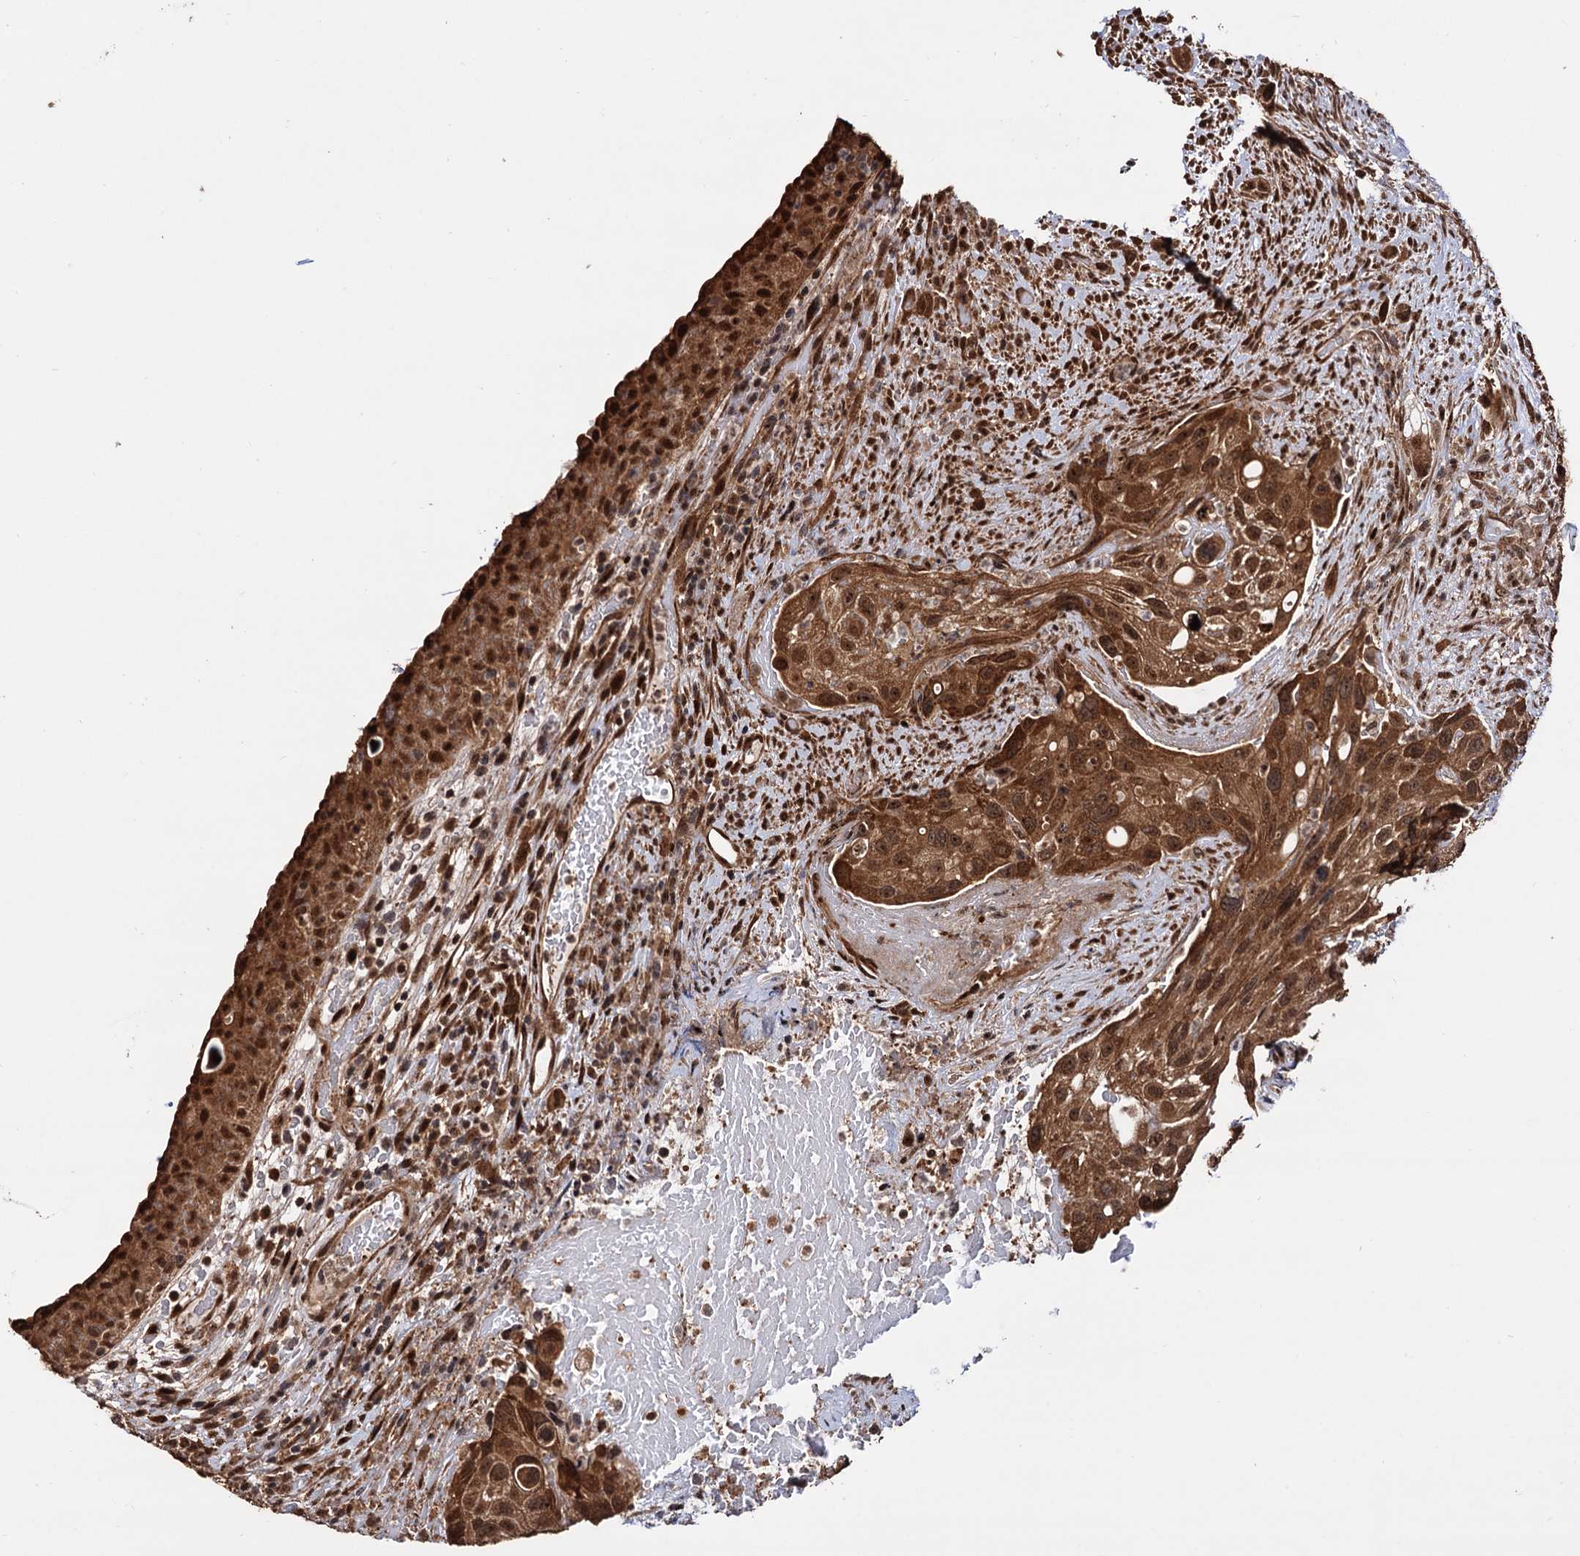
{"staining": {"intensity": "moderate", "quantity": ">75%", "location": "cytoplasmic/membranous,nuclear"}, "tissue": "urothelial cancer", "cell_type": "Tumor cells", "image_type": "cancer", "snomed": [{"axis": "morphology", "description": "Normal tissue, NOS"}, {"axis": "morphology", "description": "Urothelial carcinoma, High grade"}, {"axis": "topography", "description": "Vascular tissue"}, {"axis": "topography", "description": "Urinary bladder"}], "caption": "This is a micrograph of immunohistochemistry (IHC) staining of high-grade urothelial carcinoma, which shows moderate staining in the cytoplasmic/membranous and nuclear of tumor cells.", "gene": "PIGB", "patient": {"sex": "female", "age": 56}}